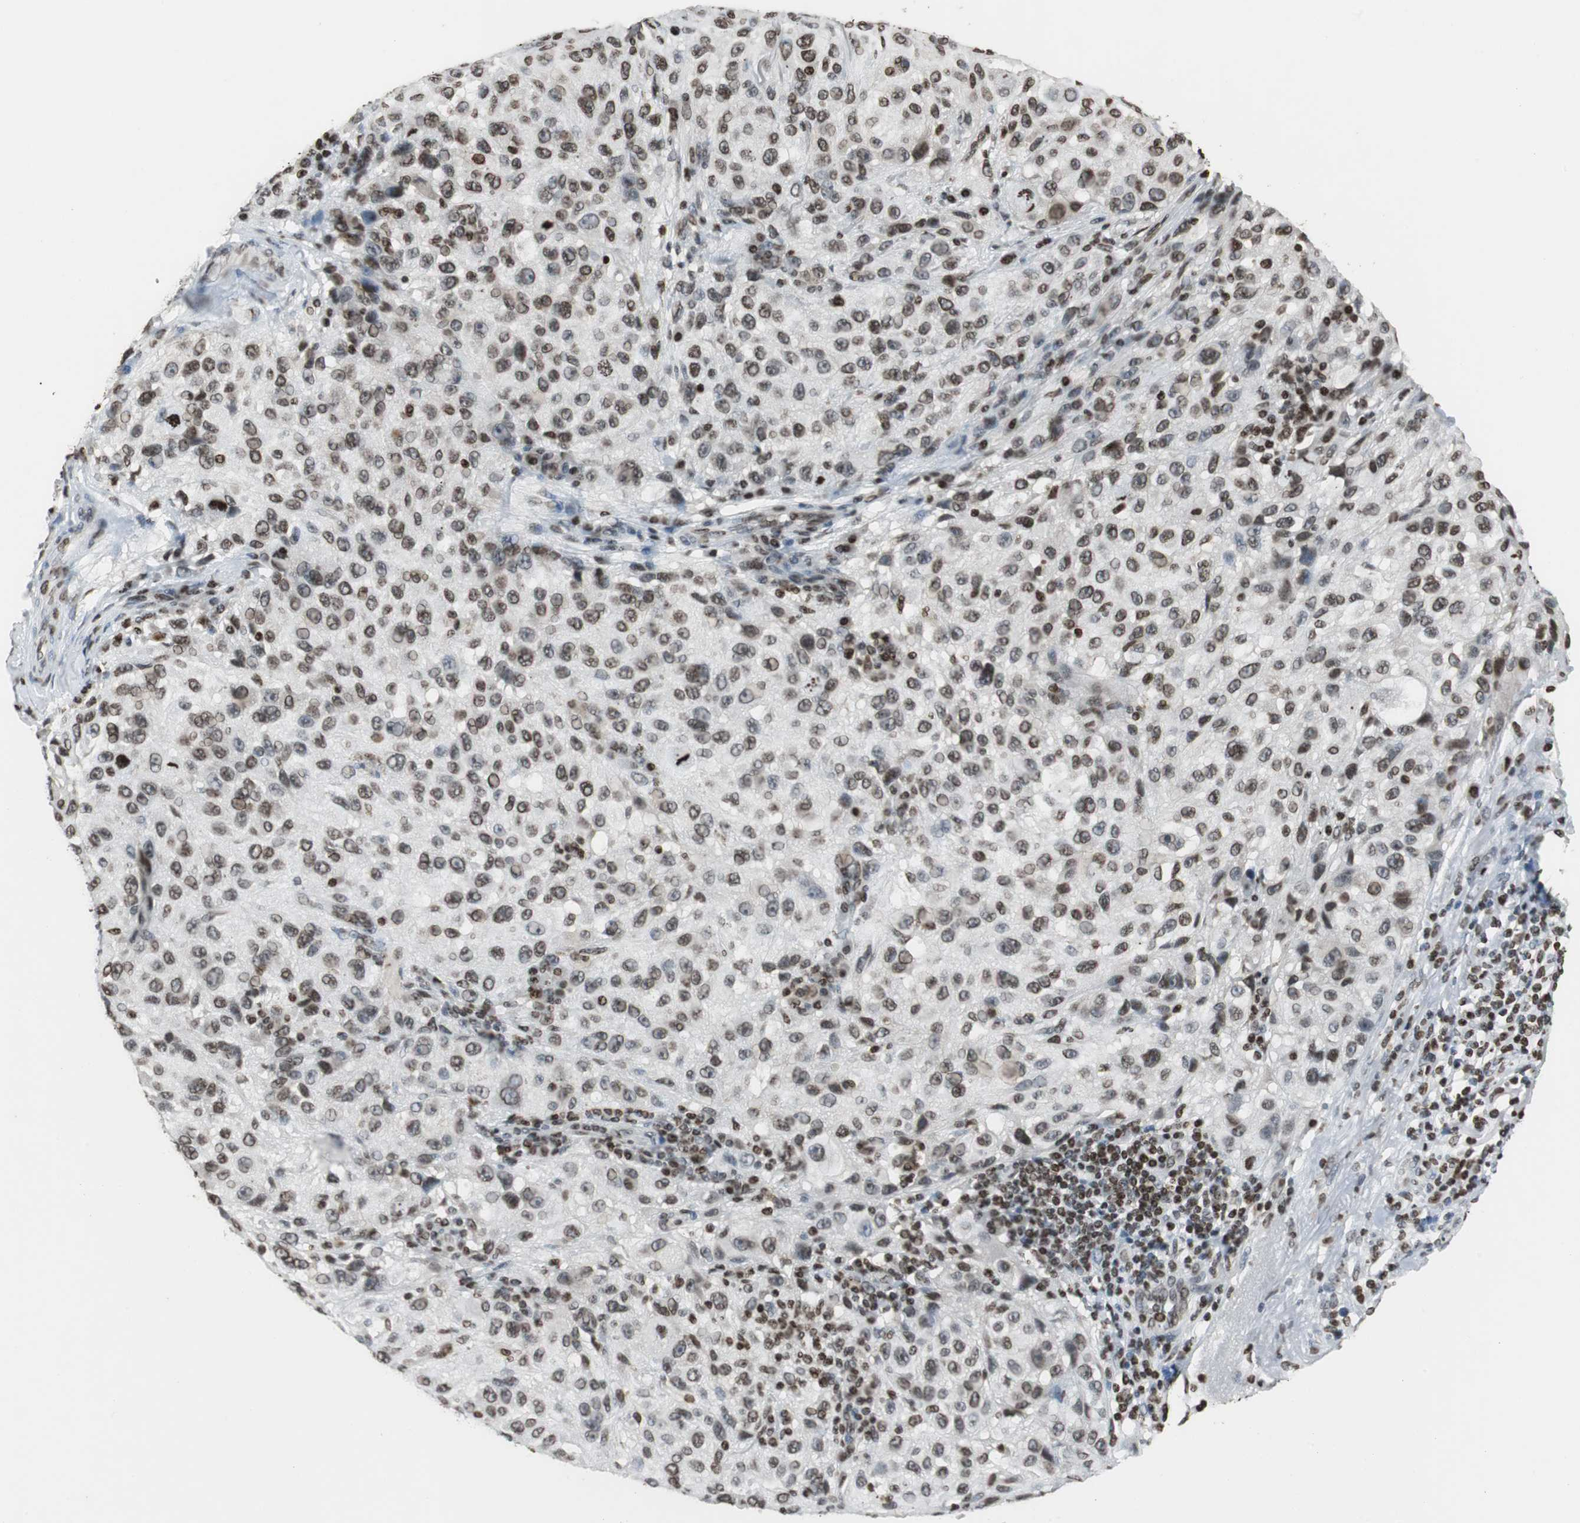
{"staining": {"intensity": "strong", "quantity": ">75%", "location": "nuclear"}, "tissue": "melanoma", "cell_type": "Tumor cells", "image_type": "cancer", "snomed": [{"axis": "morphology", "description": "Necrosis, NOS"}, {"axis": "morphology", "description": "Malignant melanoma, NOS"}, {"axis": "topography", "description": "Skin"}], "caption": "The histopathology image displays immunohistochemical staining of melanoma. There is strong nuclear expression is seen in approximately >75% of tumor cells. The protein of interest is stained brown, and the nuclei are stained in blue (DAB (3,3'-diaminobenzidine) IHC with brightfield microscopy, high magnification).", "gene": "PAXIP1", "patient": {"sex": "female", "age": 87}}